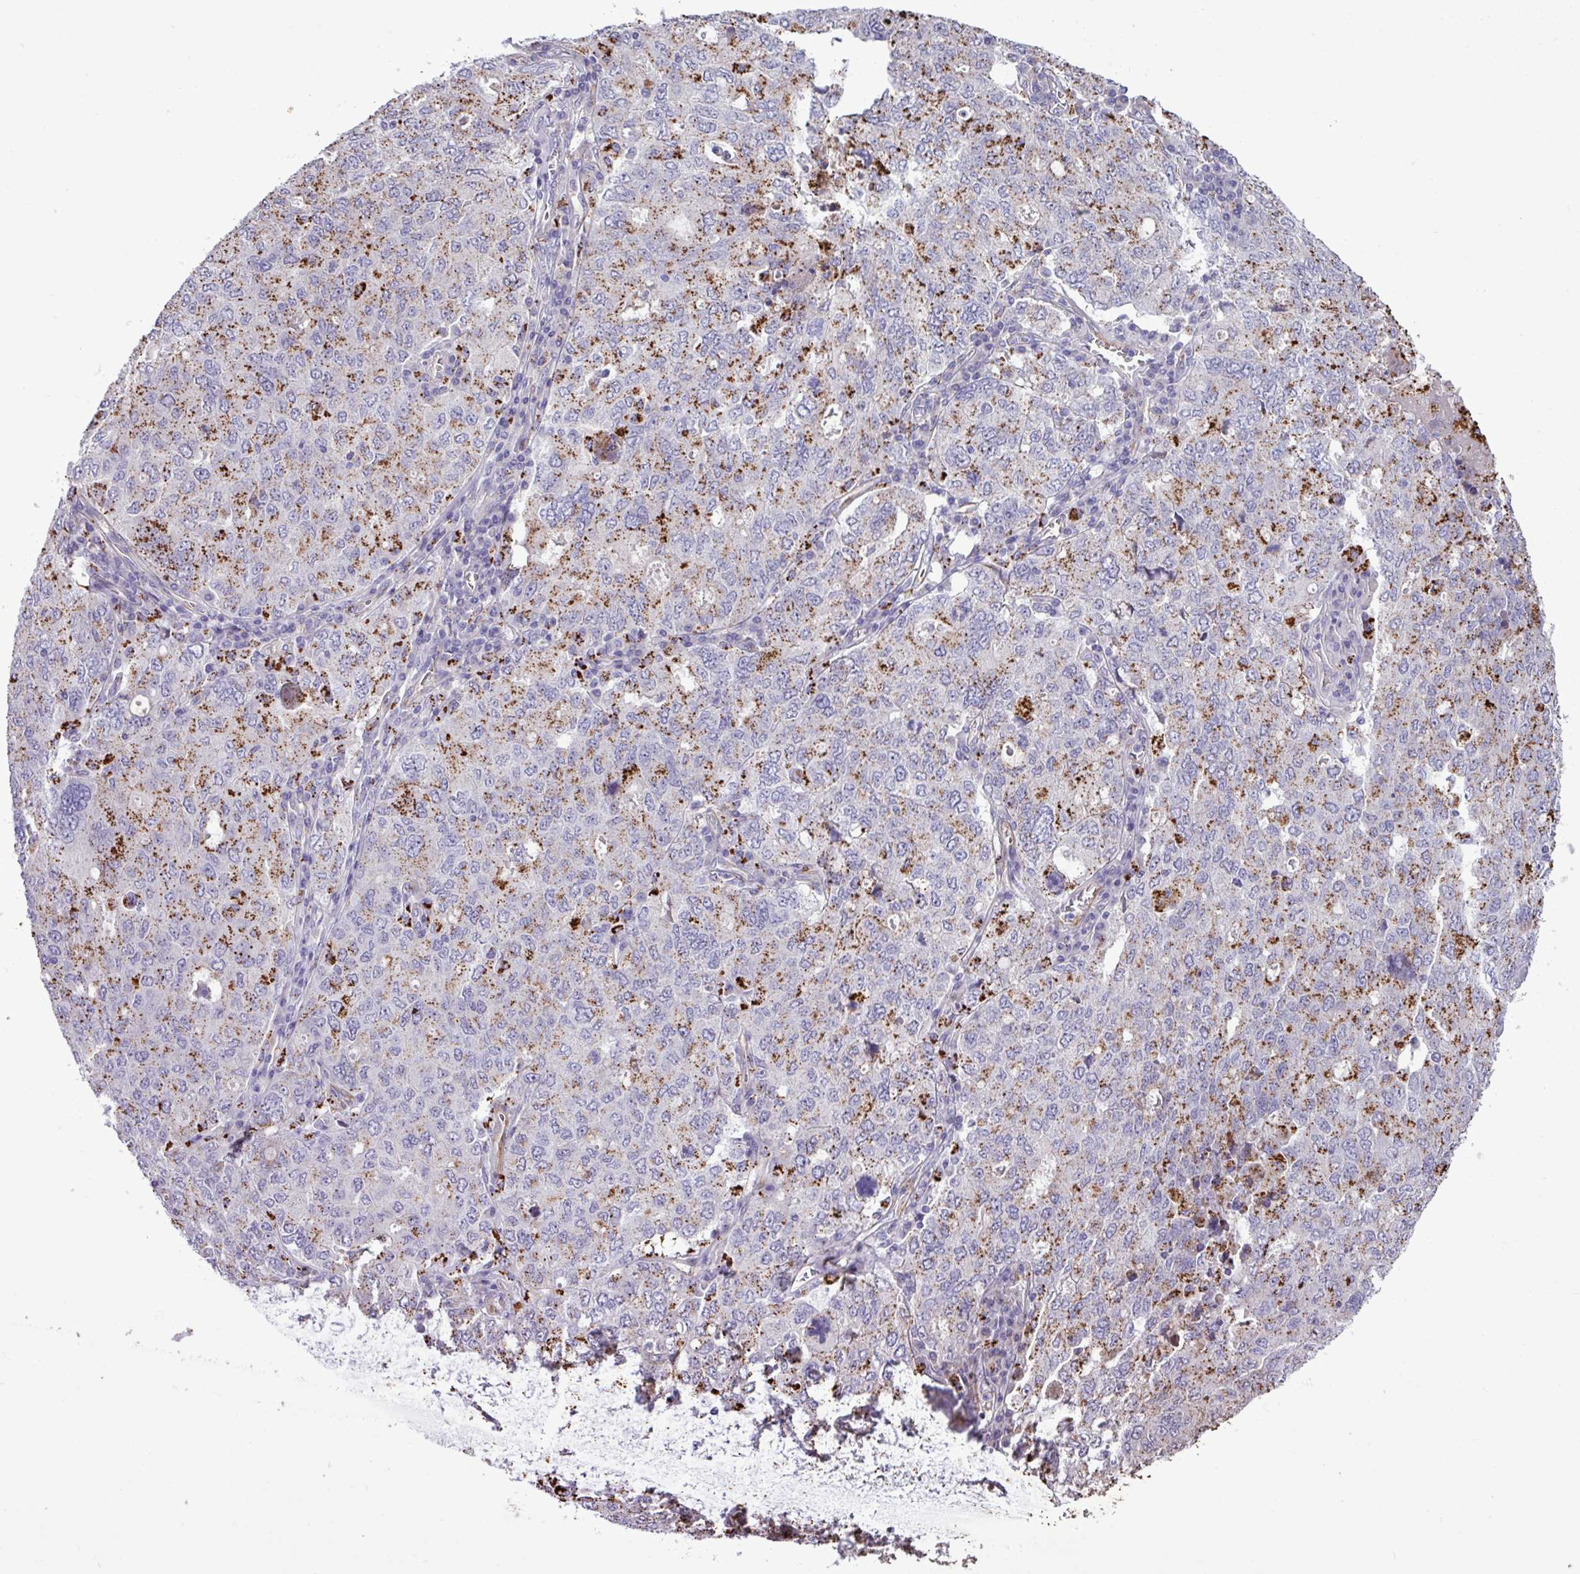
{"staining": {"intensity": "strong", "quantity": "25%-75%", "location": "cytoplasmic/membranous"}, "tissue": "ovarian cancer", "cell_type": "Tumor cells", "image_type": "cancer", "snomed": [{"axis": "morphology", "description": "Carcinoma, endometroid"}, {"axis": "topography", "description": "Ovary"}], "caption": "This micrograph shows immunohistochemistry (IHC) staining of ovarian endometroid carcinoma, with high strong cytoplasmic/membranous expression in about 25%-75% of tumor cells.", "gene": "CD248", "patient": {"sex": "female", "age": 62}}